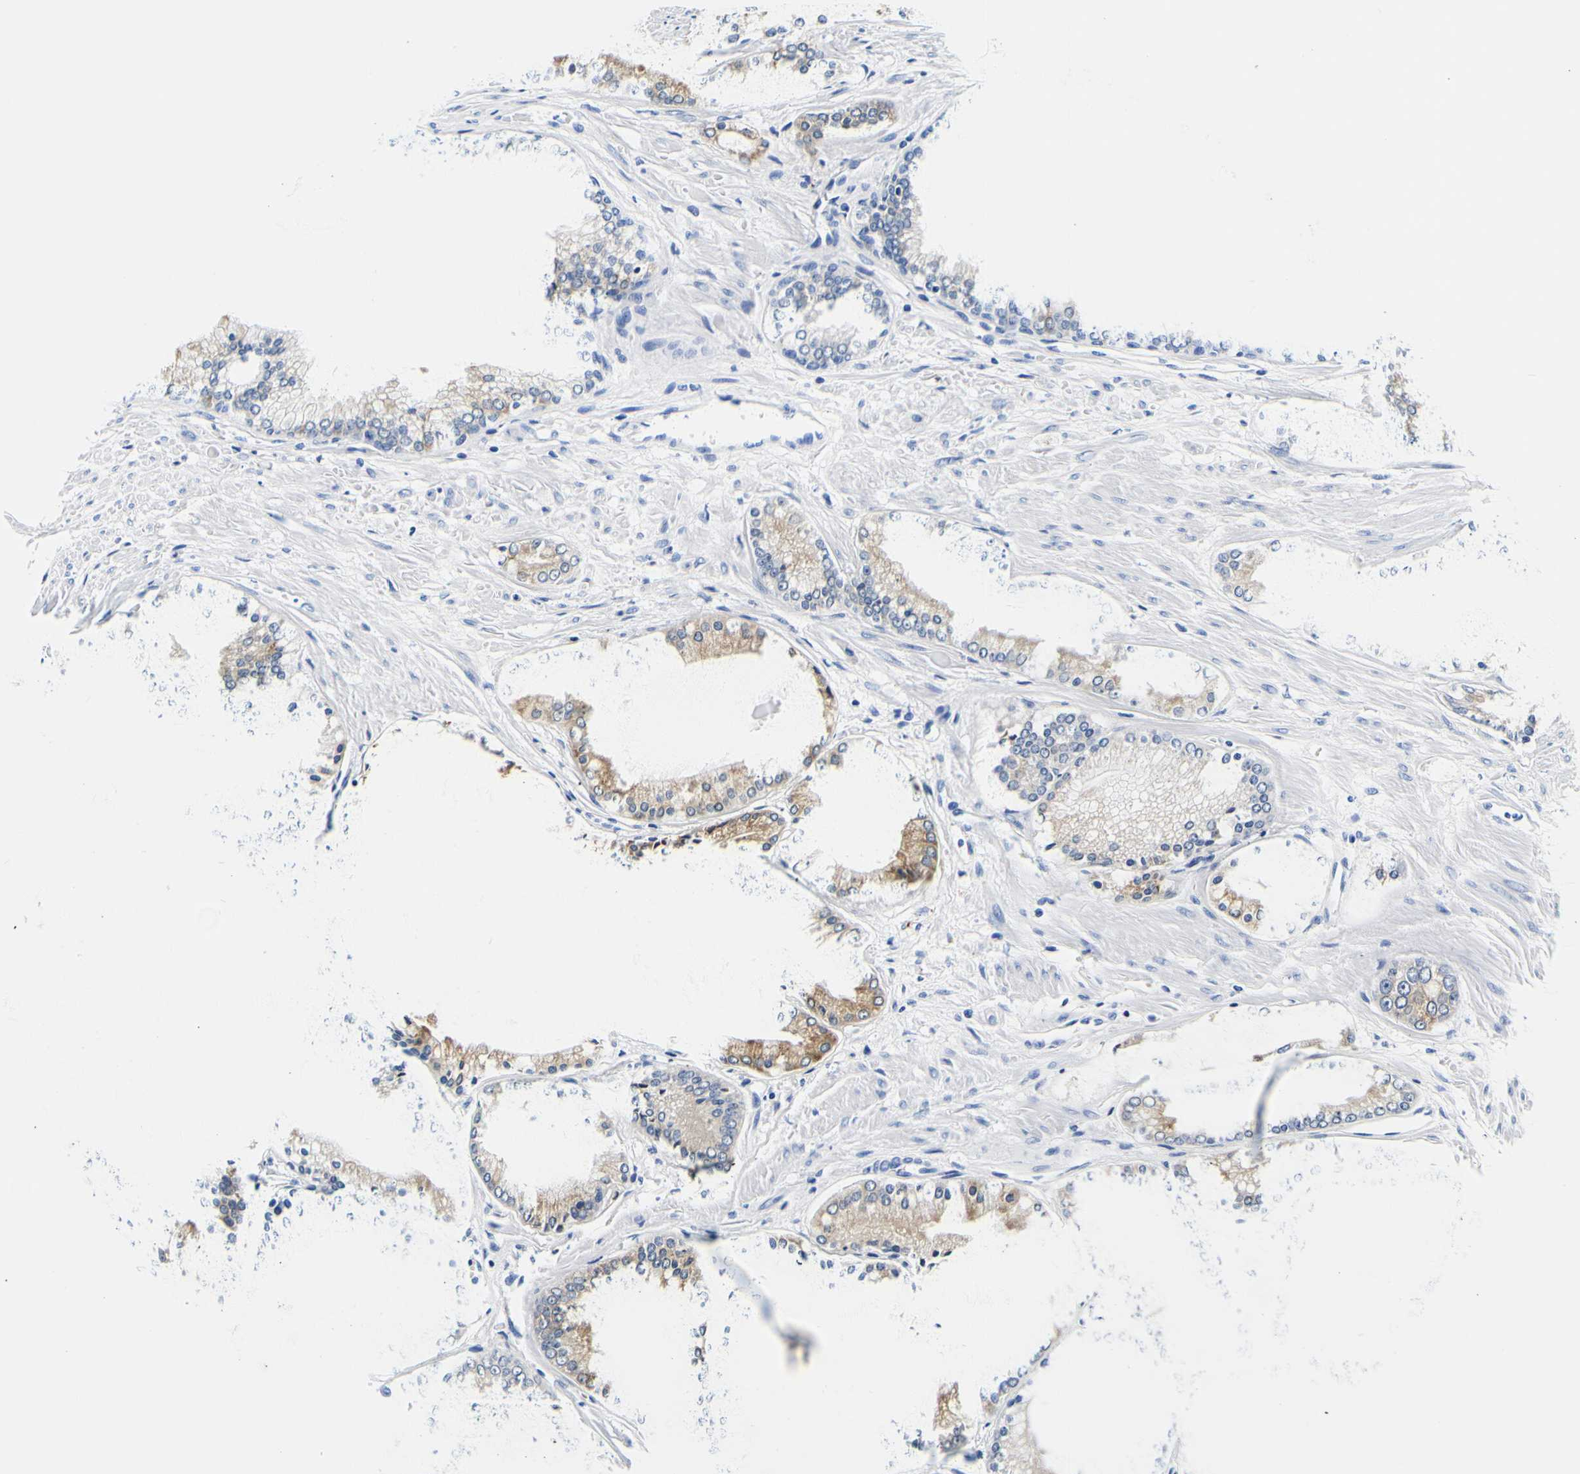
{"staining": {"intensity": "weak", "quantity": "<25%", "location": "cytoplasmic/membranous"}, "tissue": "prostate cancer", "cell_type": "Tumor cells", "image_type": "cancer", "snomed": [{"axis": "morphology", "description": "Adenocarcinoma, Low grade"}, {"axis": "topography", "description": "Prostate"}], "caption": "Immunohistochemical staining of adenocarcinoma (low-grade) (prostate) shows no significant staining in tumor cells. (Brightfield microscopy of DAB (3,3'-diaminobenzidine) IHC at high magnification).", "gene": "P4HB", "patient": {"sex": "male", "age": 59}}